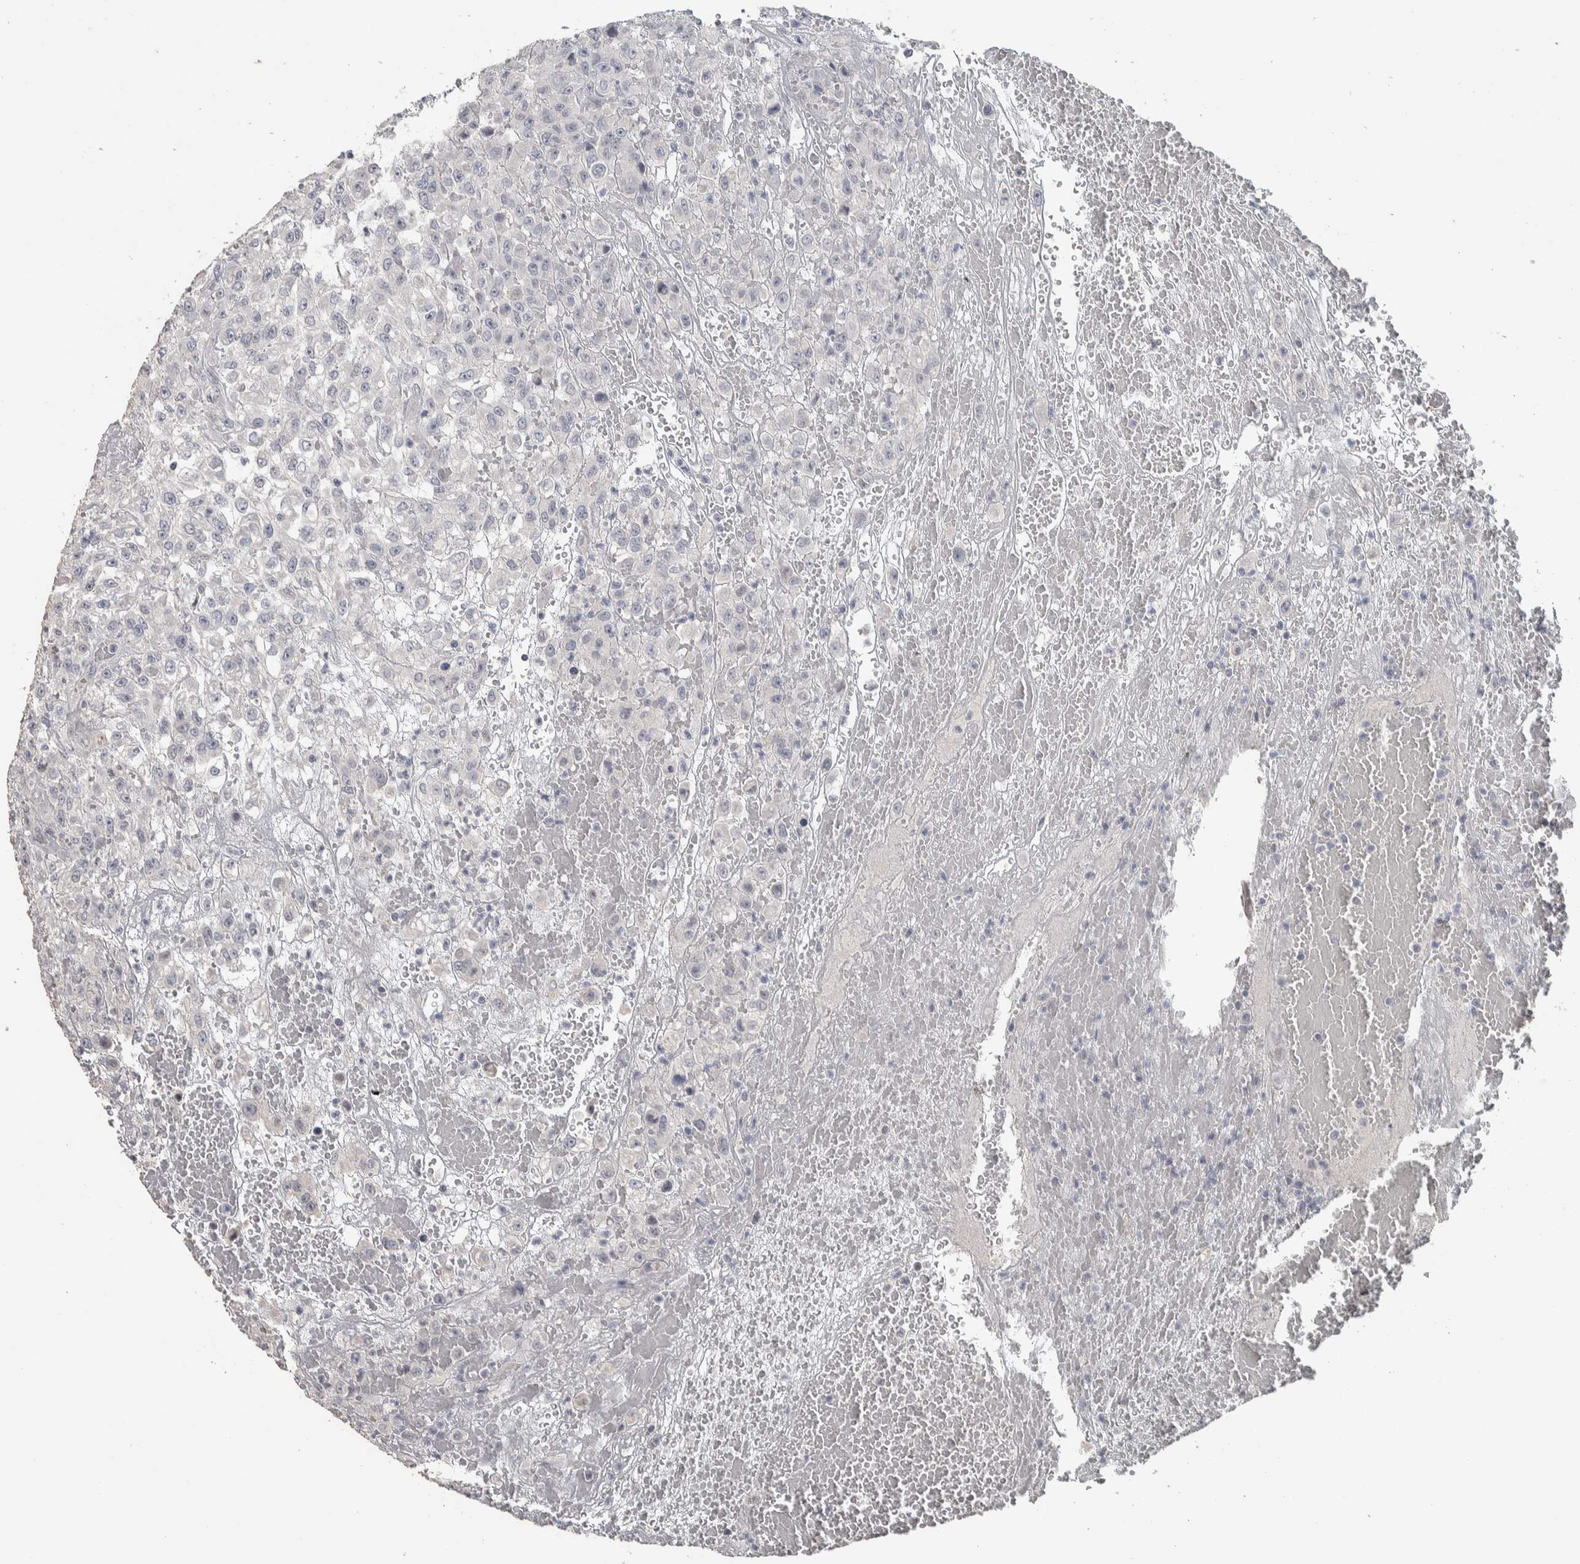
{"staining": {"intensity": "negative", "quantity": "none", "location": "none"}, "tissue": "urothelial cancer", "cell_type": "Tumor cells", "image_type": "cancer", "snomed": [{"axis": "morphology", "description": "Urothelial carcinoma, High grade"}, {"axis": "topography", "description": "Urinary bladder"}], "caption": "Immunohistochemistry (IHC) of high-grade urothelial carcinoma shows no staining in tumor cells. (IHC, brightfield microscopy, high magnification).", "gene": "NECAB1", "patient": {"sex": "male", "age": 46}}